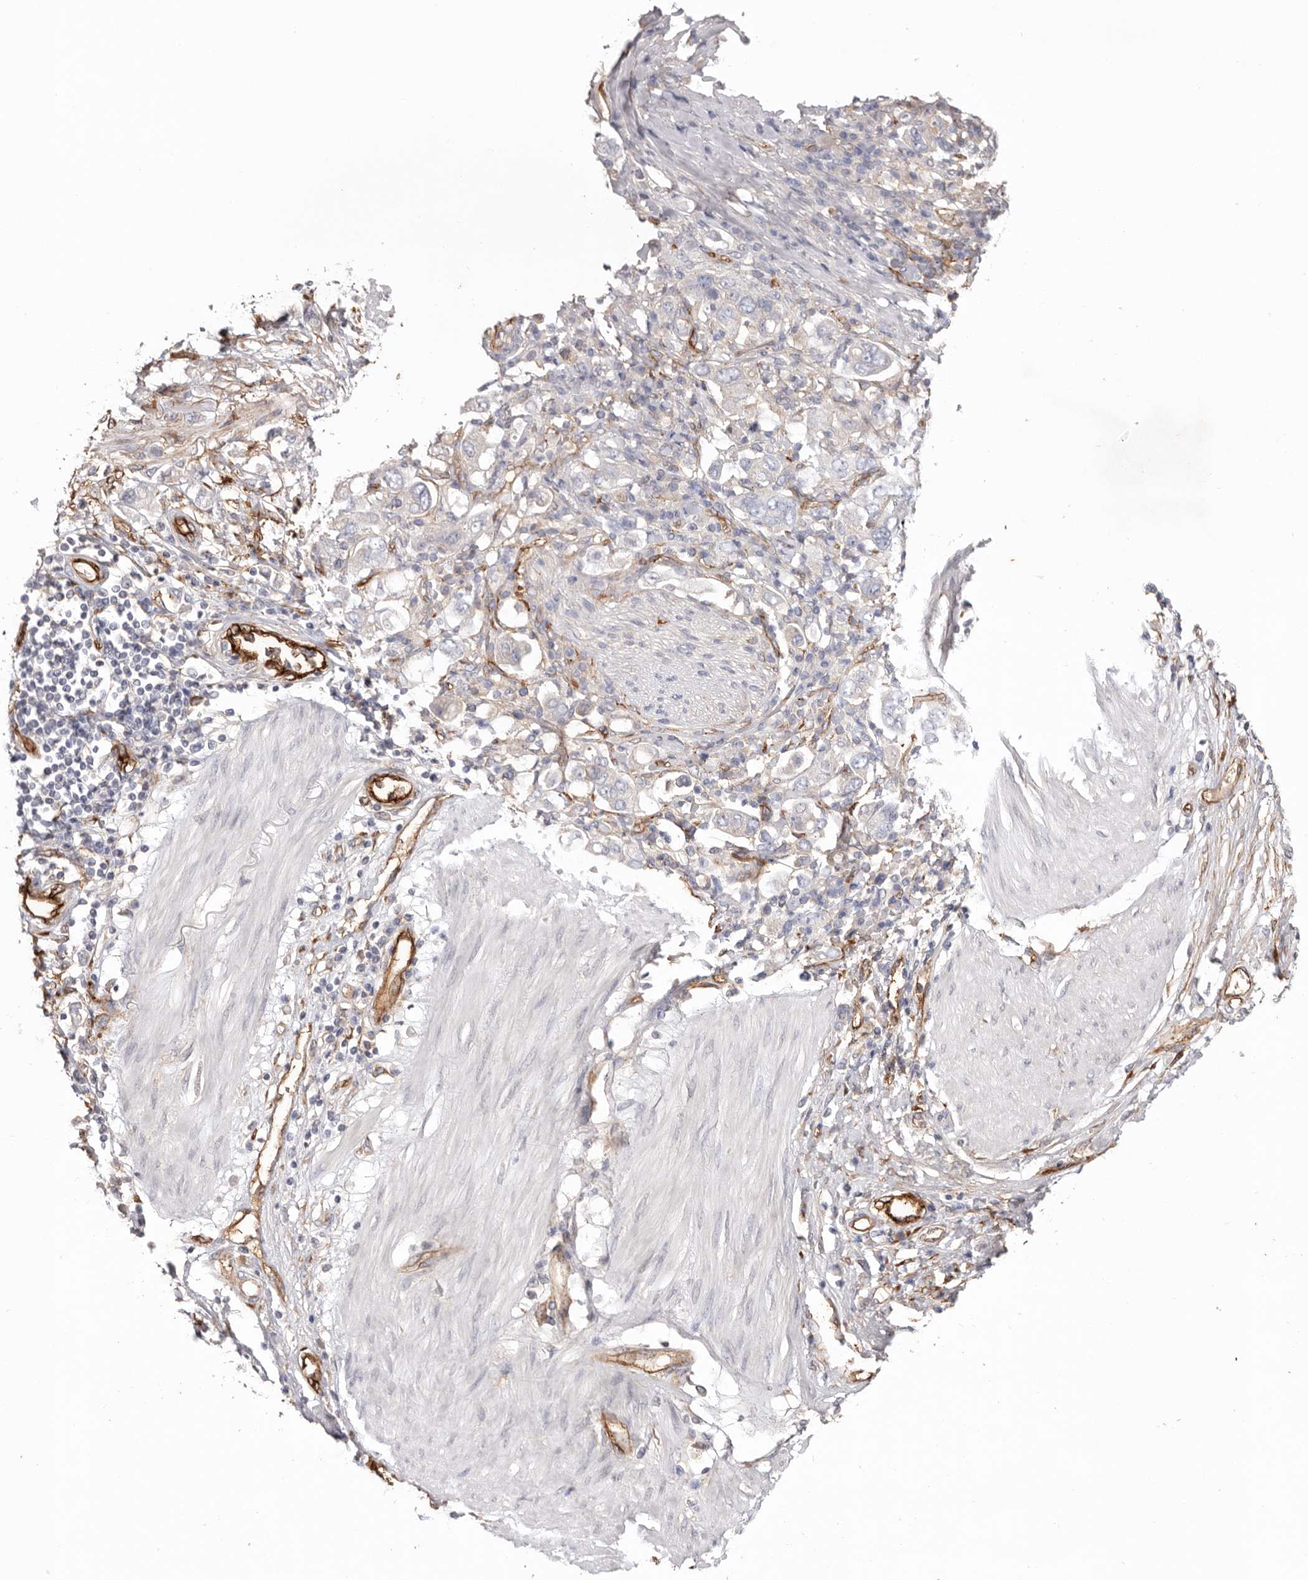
{"staining": {"intensity": "negative", "quantity": "none", "location": "none"}, "tissue": "stomach cancer", "cell_type": "Tumor cells", "image_type": "cancer", "snomed": [{"axis": "morphology", "description": "Adenocarcinoma, NOS"}, {"axis": "topography", "description": "Stomach"}], "caption": "A micrograph of stomach cancer (adenocarcinoma) stained for a protein displays no brown staining in tumor cells. (DAB immunohistochemistry (IHC) with hematoxylin counter stain).", "gene": "LRRC66", "patient": {"sex": "female", "age": 76}}